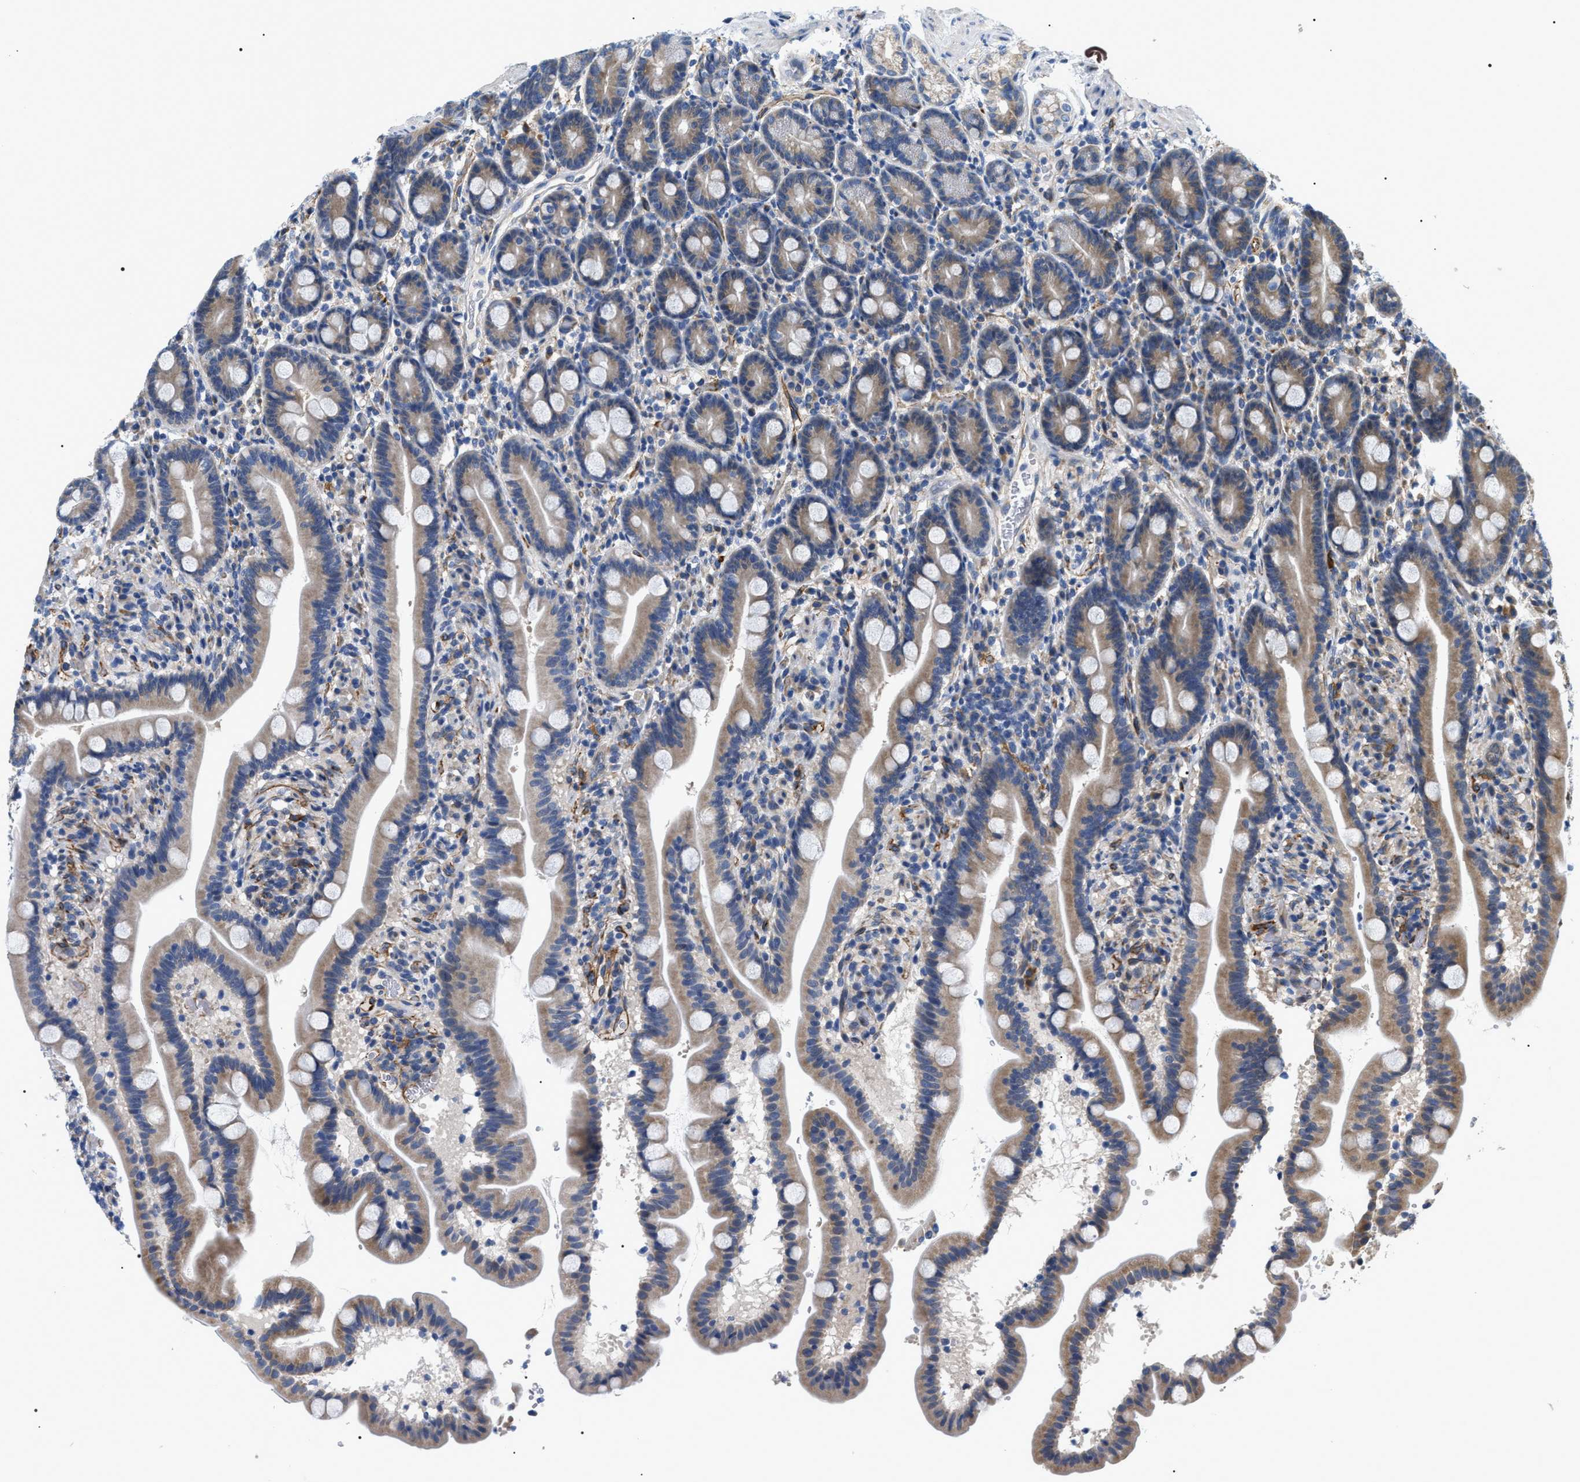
{"staining": {"intensity": "moderate", "quantity": "25%-75%", "location": "cytoplasmic/membranous"}, "tissue": "duodenum", "cell_type": "Glandular cells", "image_type": "normal", "snomed": [{"axis": "morphology", "description": "Normal tissue, NOS"}, {"axis": "topography", "description": "Duodenum"}], "caption": "This is a micrograph of immunohistochemistry staining of normal duodenum, which shows moderate expression in the cytoplasmic/membranous of glandular cells.", "gene": "PKD1L1", "patient": {"sex": "male", "age": 54}}